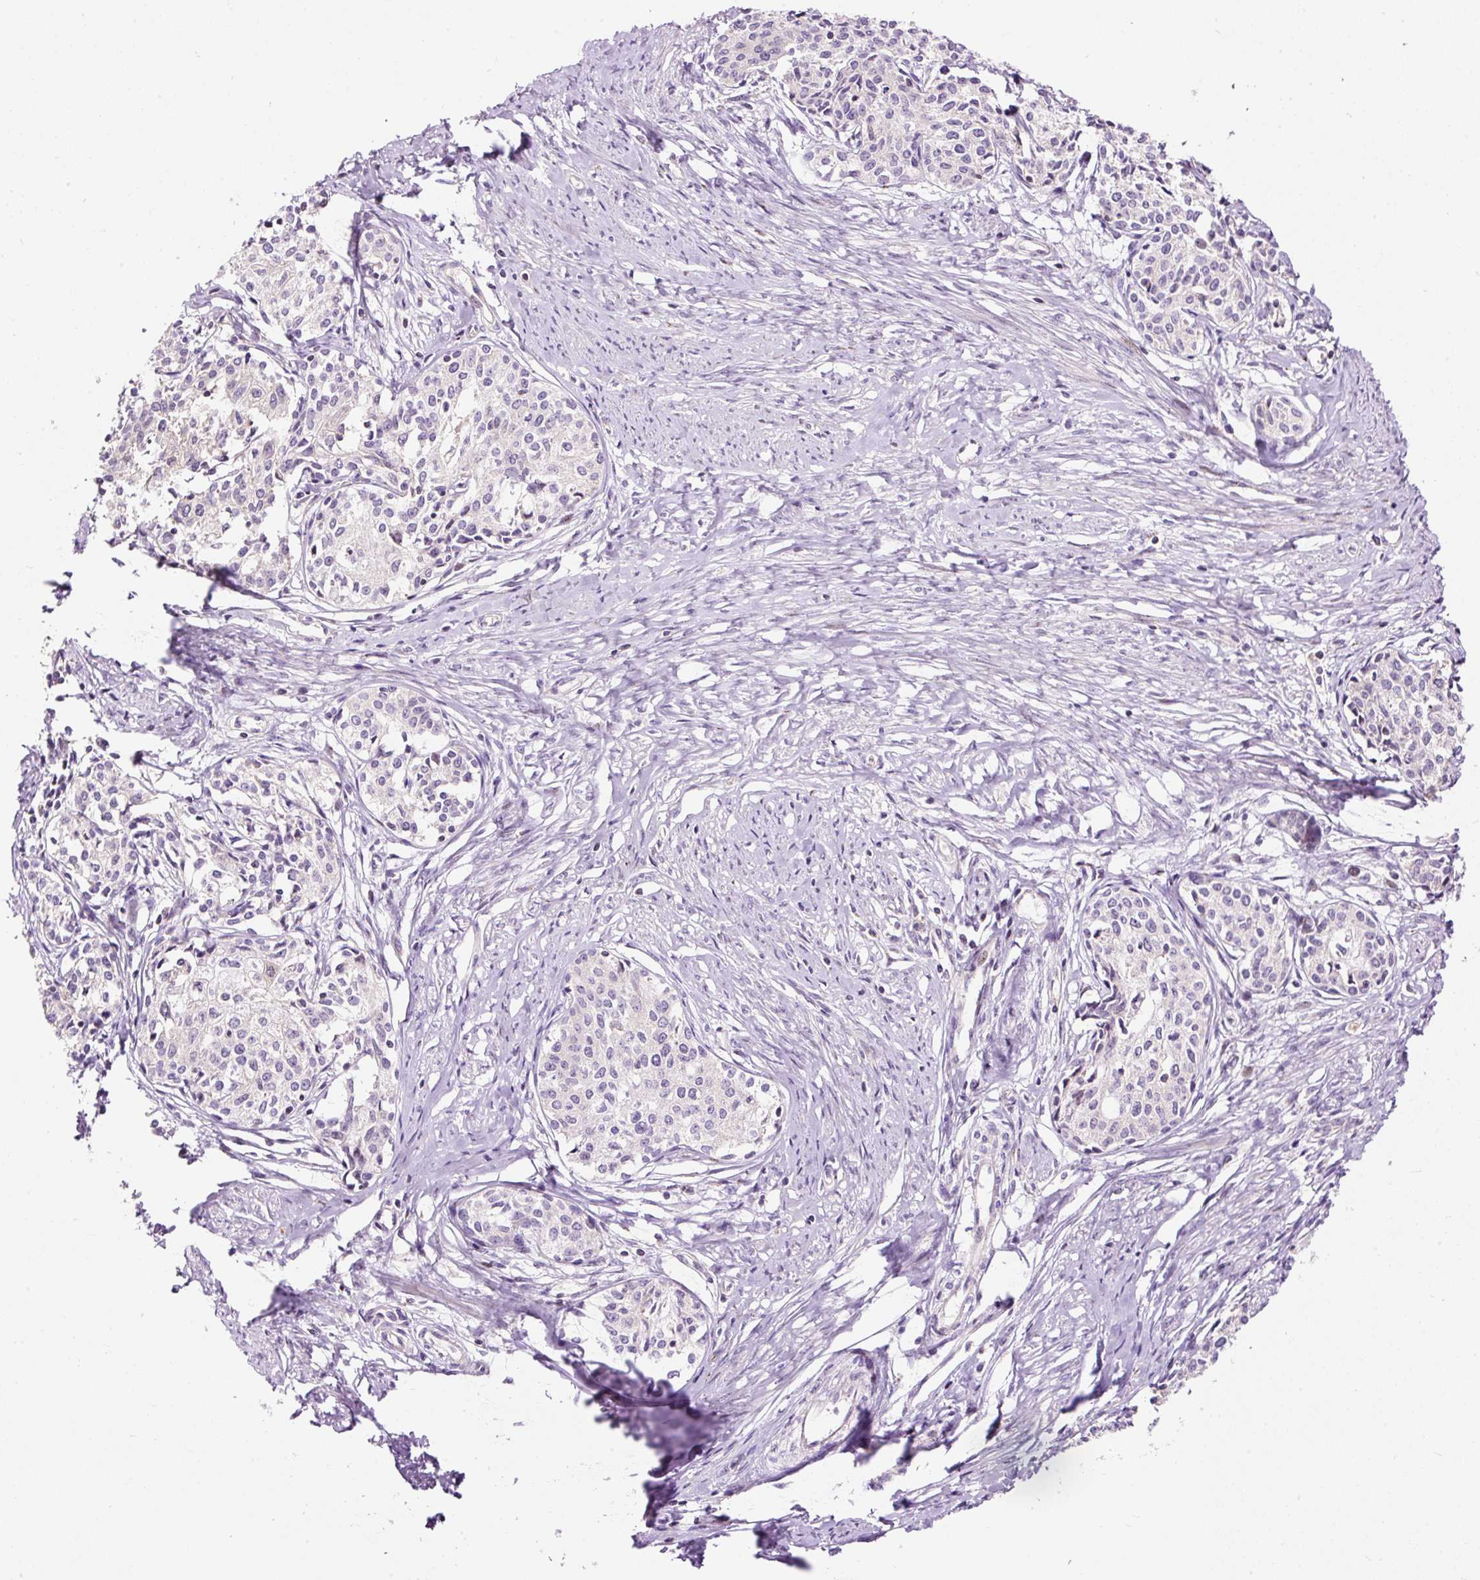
{"staining": {"intensity": "negative", "quantity": "none", "location": "none"}, "tissue": "cervical cancer", "cell_type": "Tumor cells", "image_type": "cancer", "snomed": [{"axis": "morphology", "description": "Squamous cell carcinoma, NOS"}, {"axis": "morphology", "description": "Adenocarcinoma, NOS"}, {"axis": "topography", "description": "Cervix"}], "caption": "Immunohistochemistry image of human adenocarcinoma (cervical) stained for a protein (brown), which reveals no staining in tumor cells. (Stains: DAB (3,3'-diaminobenzidine) immunohistochemistry with hematoxylin counter stain, Microscopy: brightfield microscopy at high magnification).", "gene": "BOLA3", "patient": {"sex": "female", "age": 52}}